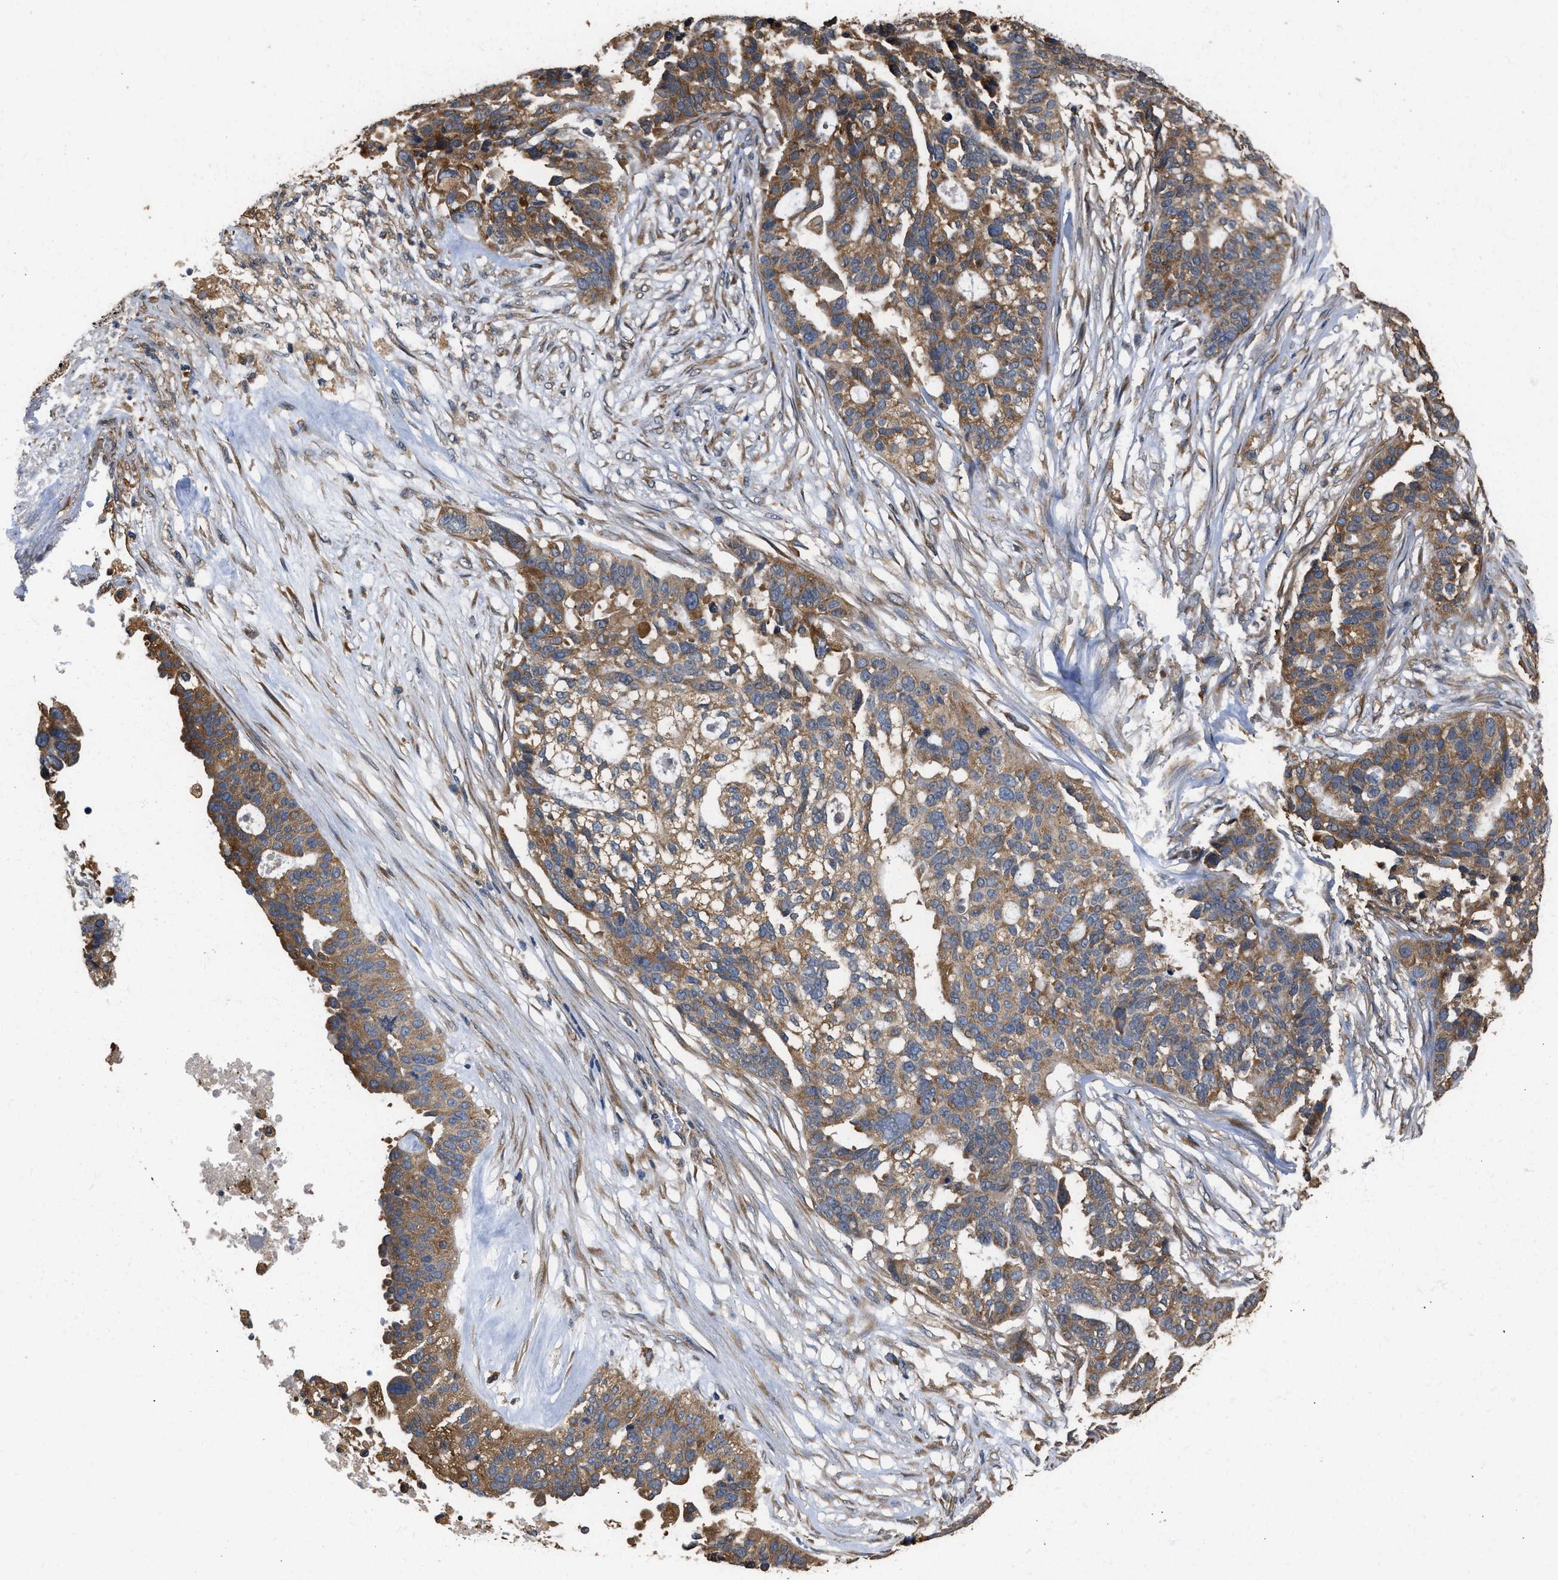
{"staining": {"intensity": "moderate", "quantity": ">75%", "location": "cytoplasmic/membranous"}, "tissue": "ovarian cancer", "cell_type": "Tumor cells", "image_type": "cancer", "snomed": [{"axis": "morphology", "description": "Cystadenocarcinoma, serous, NOS"}, {"axis": "topography", "description": "Ovary"}], "caption": "Immunohistochemical staining of human ovarian cancer (serous cystadenocarcinoma) reveals medium levels of moderate cytoplasmic/membranous staining in approximately >75% of tumor cells.", "gene": "SLC36A4", "patient": {"sex": "female", "age": 59}}